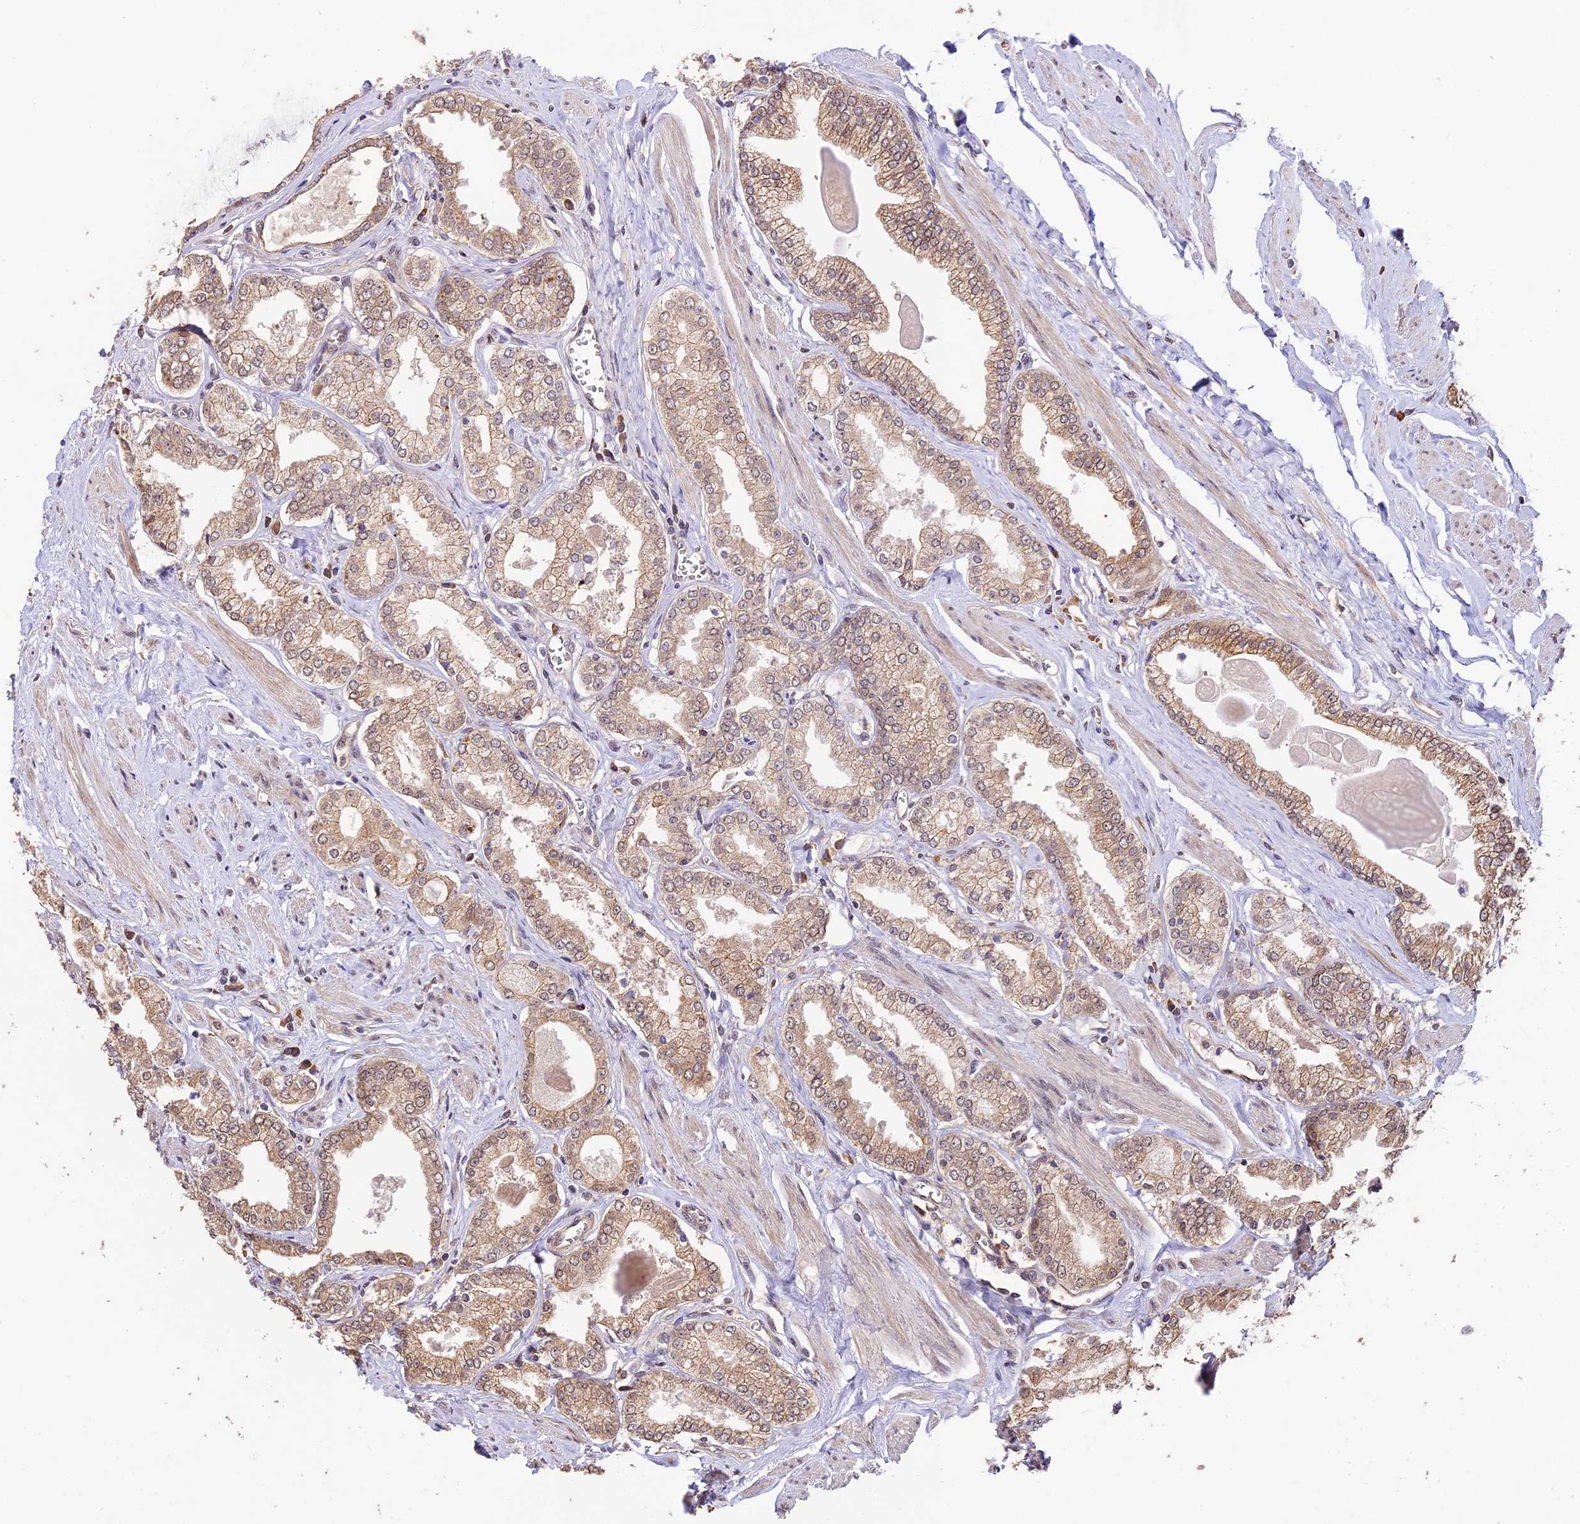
{"staining": {"intensity": "moderate", "quantity": ">75%", "location": "cytoplasmic/membranous"}, "tissue": "prostate cancer", "cell_type": "Tumor cells", "image_type": "cancer", "snomed": [{"axis": "morphology", "description": "Adenocarcinoma, Low grade"}, {"axis": "topography", "description": "Prostate"}], "caption": "Immunohistochemistry photomicrograph of neoplastic tissue: human prostate low-grade adenocarcinoma stained using IHC shows medium levels of moderate protein expression localized specifically in the cytoplasmic/membranous of tumor cells, appearing as a cytoplasmic/membranous brown color.", "gene": "BCAS4", "patient": {"sex": "male", "age": 60}}